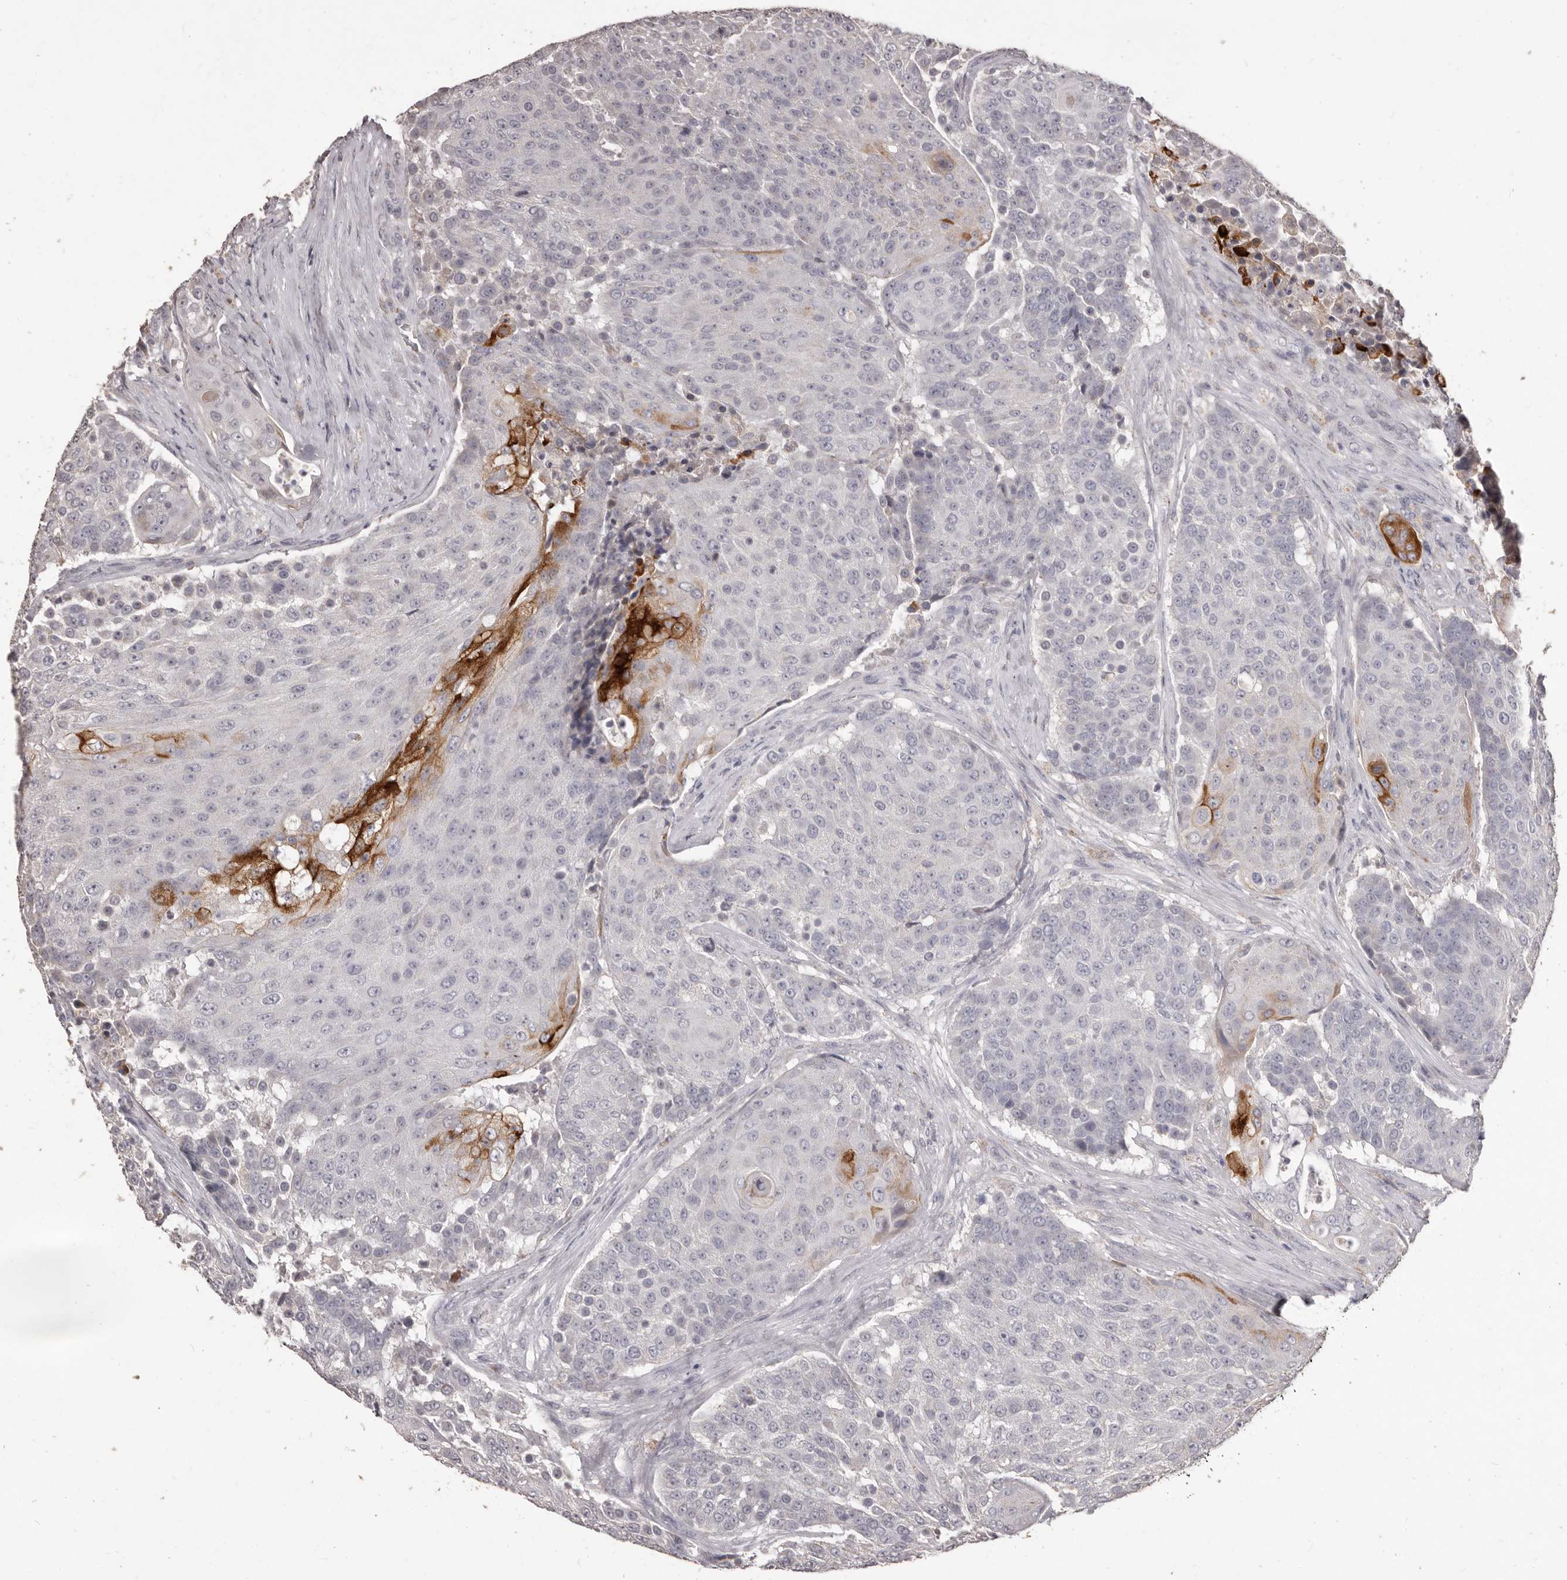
{"staining": {"intensity": "strong", "quantity": "<25%", "location": "cytoplasmic/membranous"}, "tissue": "urothelial cancer", "cell_type": "Tumor cells", "image_type": "cancer", "snomed": [{"axis": "morphology", "description": "Urothelial carcinoma, High grade"}, {"axis": "topography", "description": "Urinary bladder"}], "caption": "High-grade urothelial carcinoma was stained to show a protein in brown. There is medium levels of strong cytoplasmic/membranous staining in approximately <25% of tumor cells. (DAB (3,3'-diaminobenzidine) IHC, brown staining for protein, blue staining for nuclei).", "gene": "PRSS27", "patient": {"sex": "female", "age": 63}}